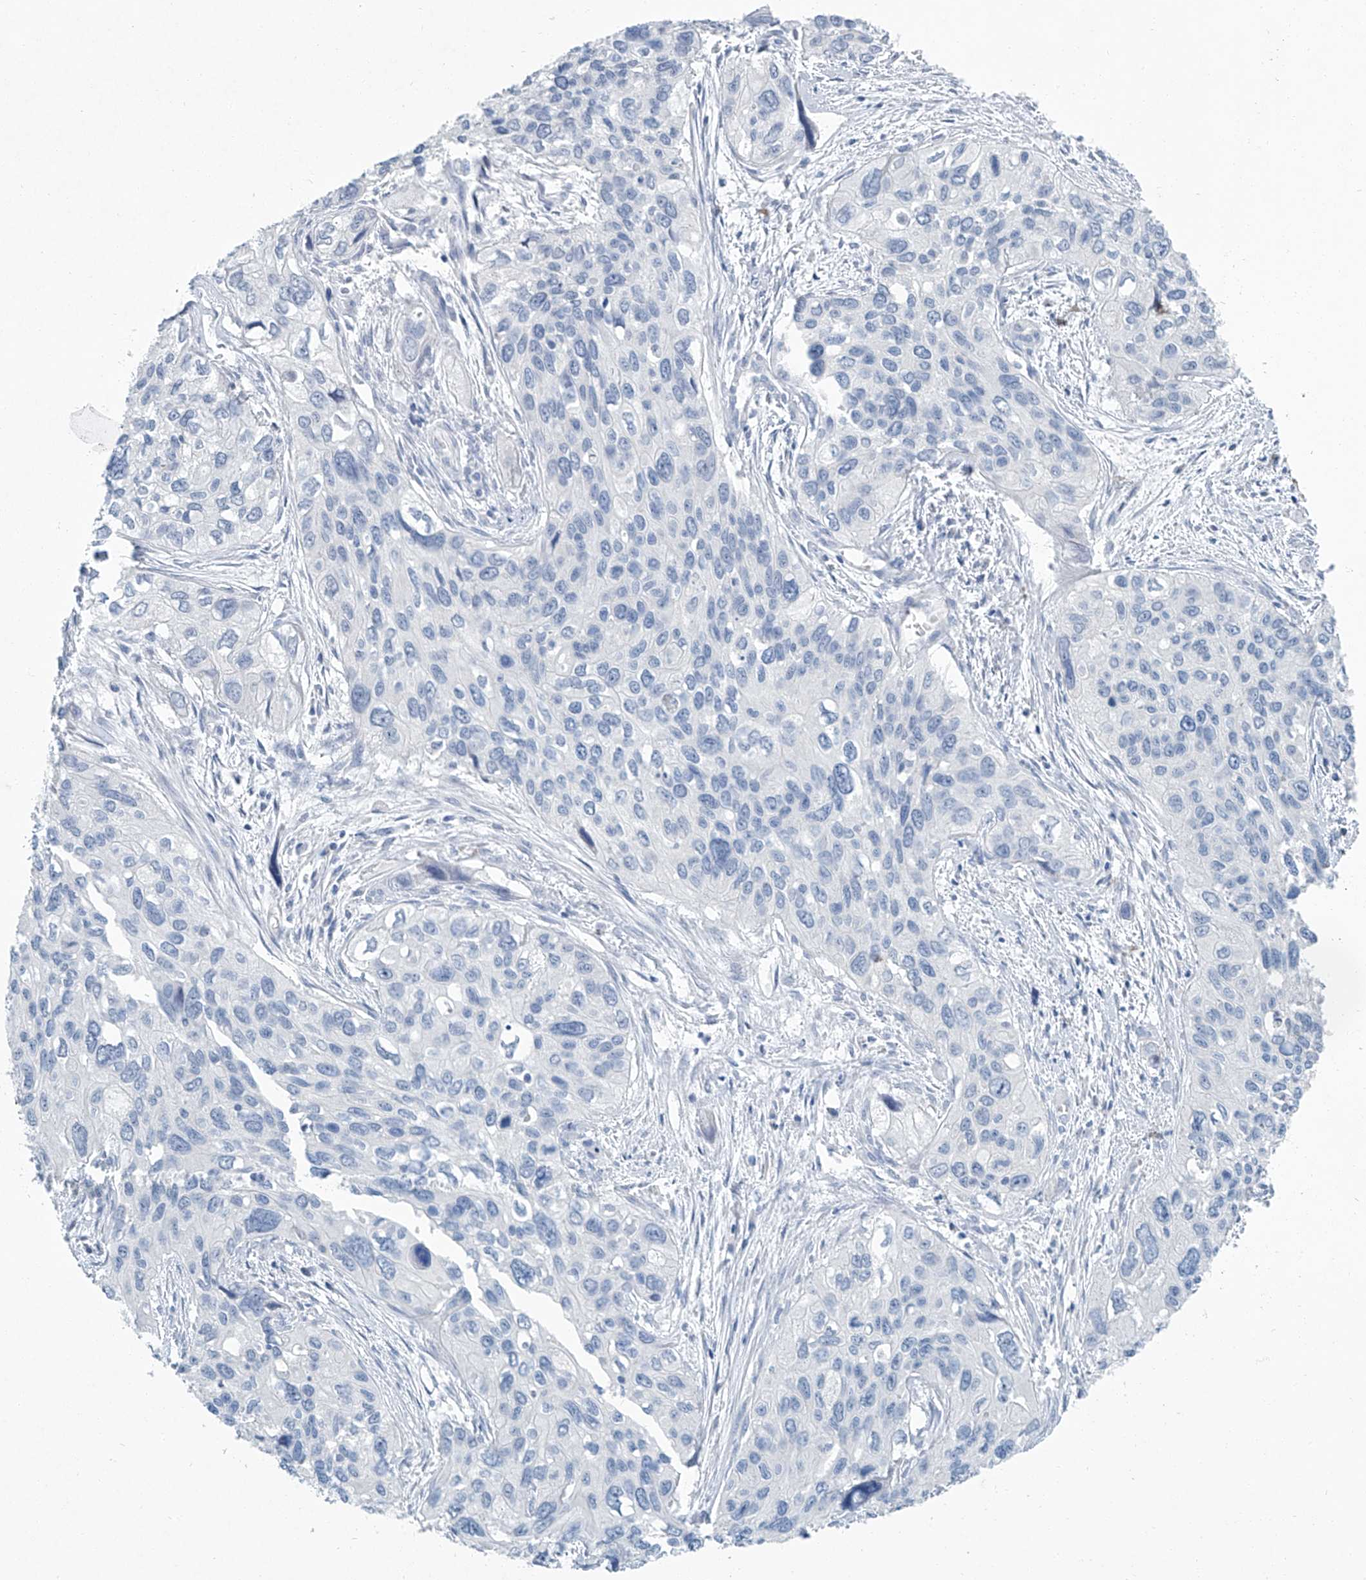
{"staining": {"intensity": "negative", "quantity": "none", "location": "none"}, "tissue": "cervical cancer", "cell_type": "Tumor cells", "image_type": "cancer", "snomed": [{"axis": "morphology", "description": "Squamous cell carcinoma, NOS"}, {"axis": "topography", "description": "Cervix"}], "caption": "A high-resolution histopathology image shows immunohistochemistry (IHC) staining of cervical cancer, which displays no significant staining in tumor cells.", "gene": "CYP2A7", "patient": {"sex": "female", "age": 55}}